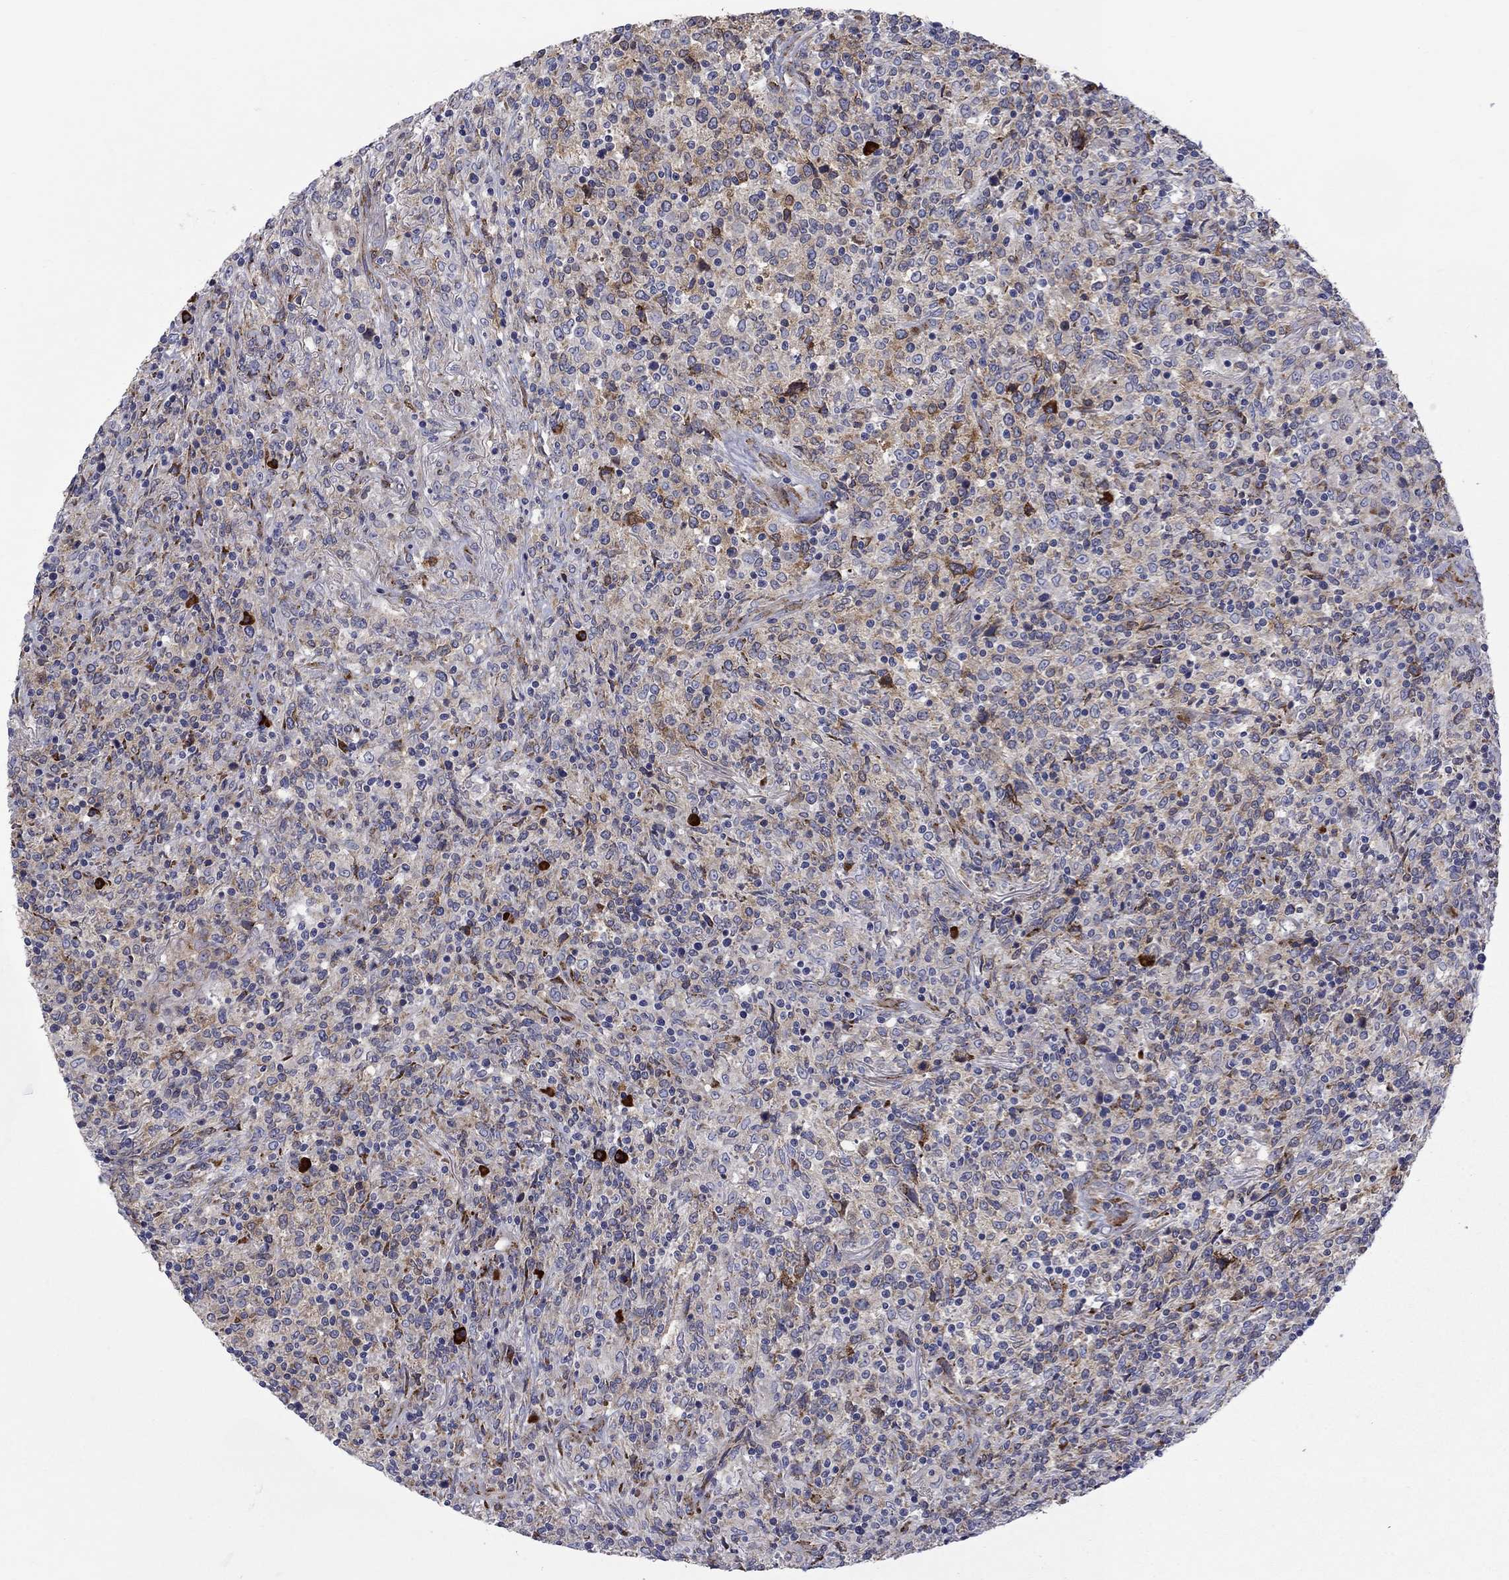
{"staining": {"intensity": "moderate", "quantity": "25%-75%", "location": "cytoplasmic/membranous"}, "tissue": "lymphoma", "cell_type": "Tumor cells", "image_type": "cancer", "snomed": [{"axis": "morphology", "description": "Malignant lymphoma, non-Hodgkin's type, High grade"}, {"axis": "topography", "description": "Lung"}], "caption": "About 25%-75% of tumor cells in human lymphoma exhibit moderate cytoplasmic/membranous protein expression as visualized by brown immunohistochemical staining.", "gene": "ASNS", "patient": {"sex": "male", "age": 79}}